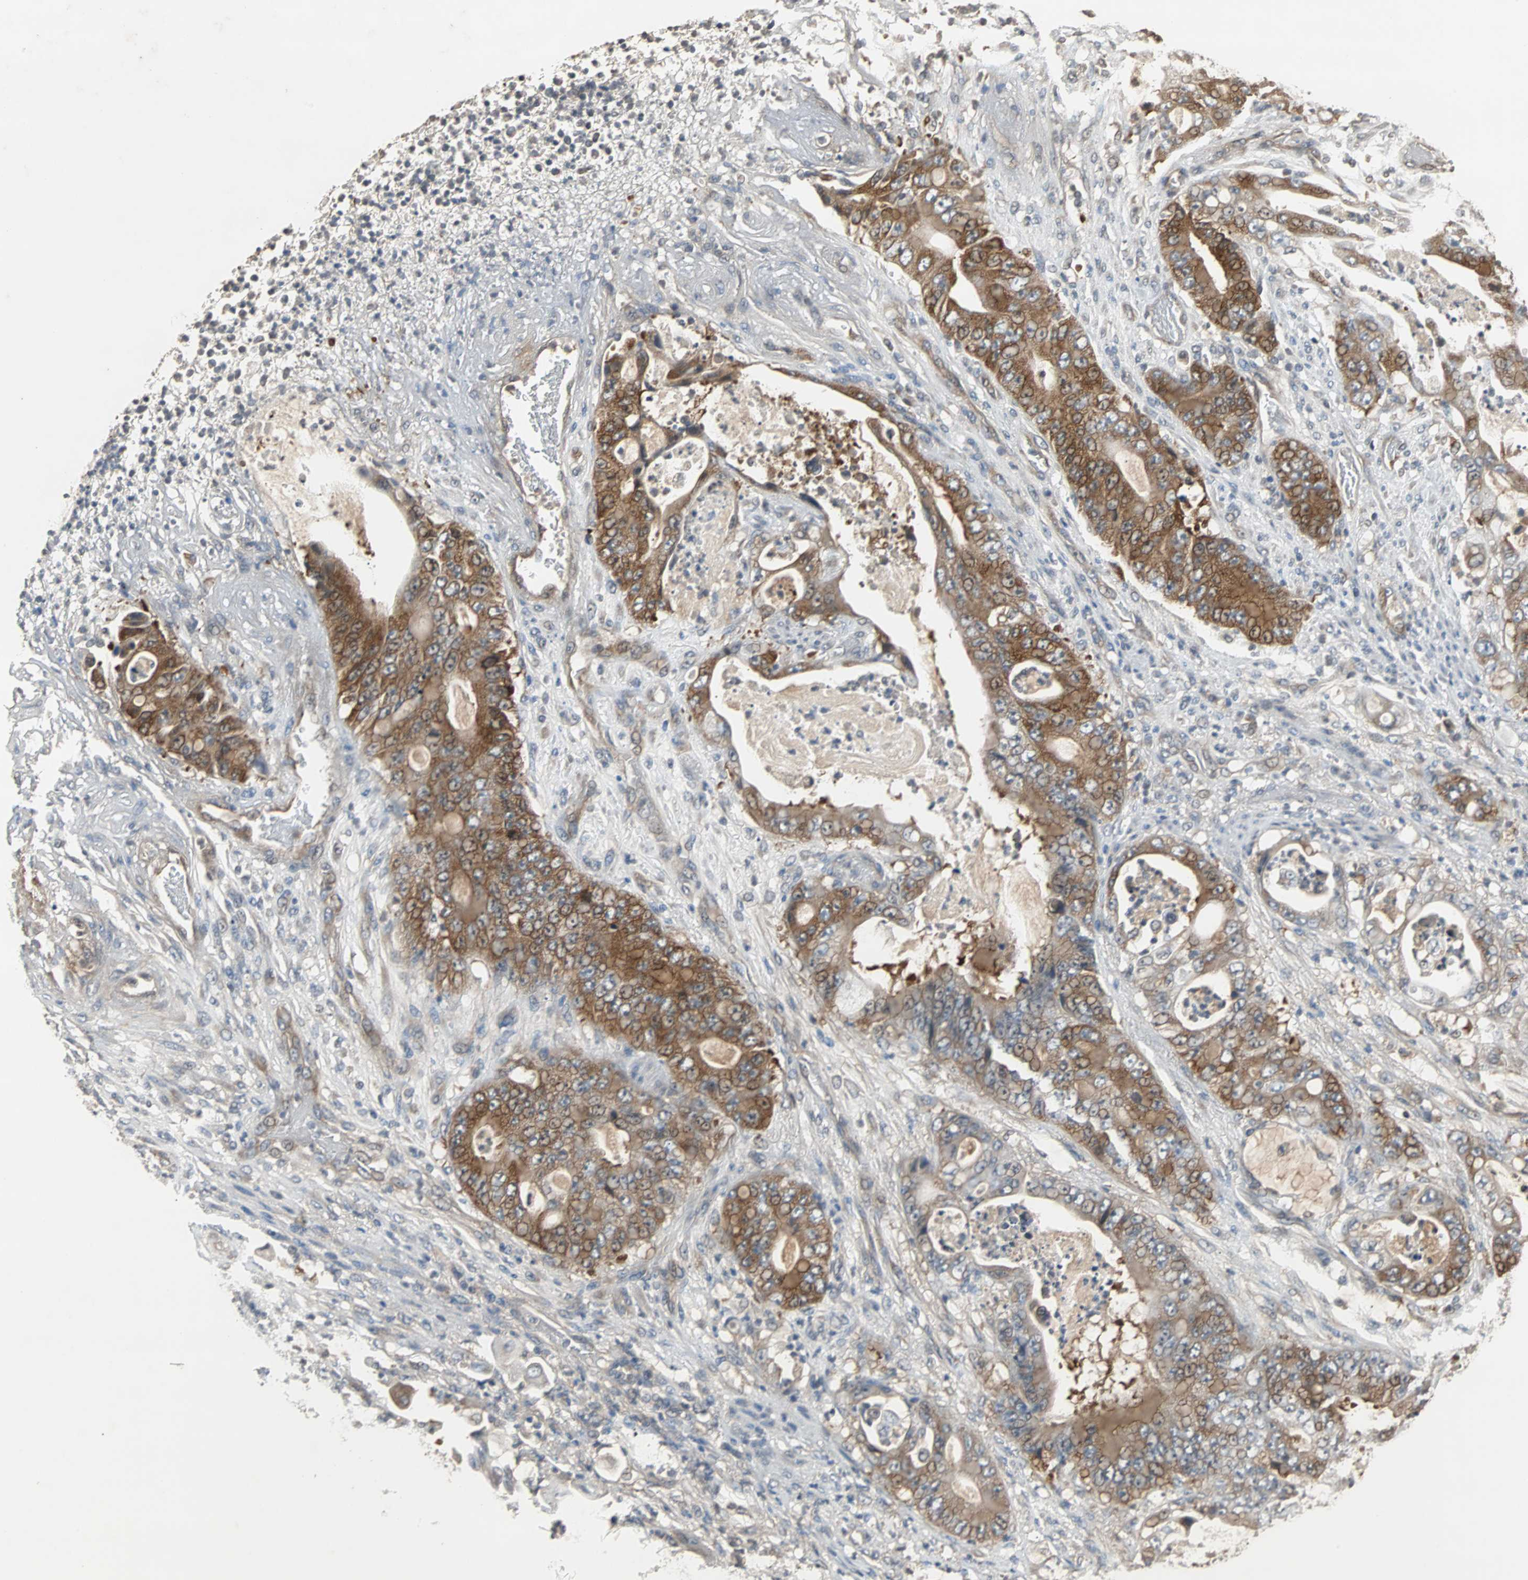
{"staining": {"intensity": "strong", "quantity": "25%-75%", "location": "cytoplasmic/membranous"}, "tissue": "stomach cancer", "cell_type": "Tumor cells", "image_type": "cancer", "snomed": [{"axis": "morphology", "description": "Adenocarcinoma, NOS"}, {"axis": "topography", "description": "Stomach"}], "caption": "Brown immunohistochemical staining in human stomach cancer displays strong cytoplasmic/membranous staining in approximately 25%-75% of tumor cells.", "gene": "ABHD2", "patient": {"sex": "female", "age": 73}}